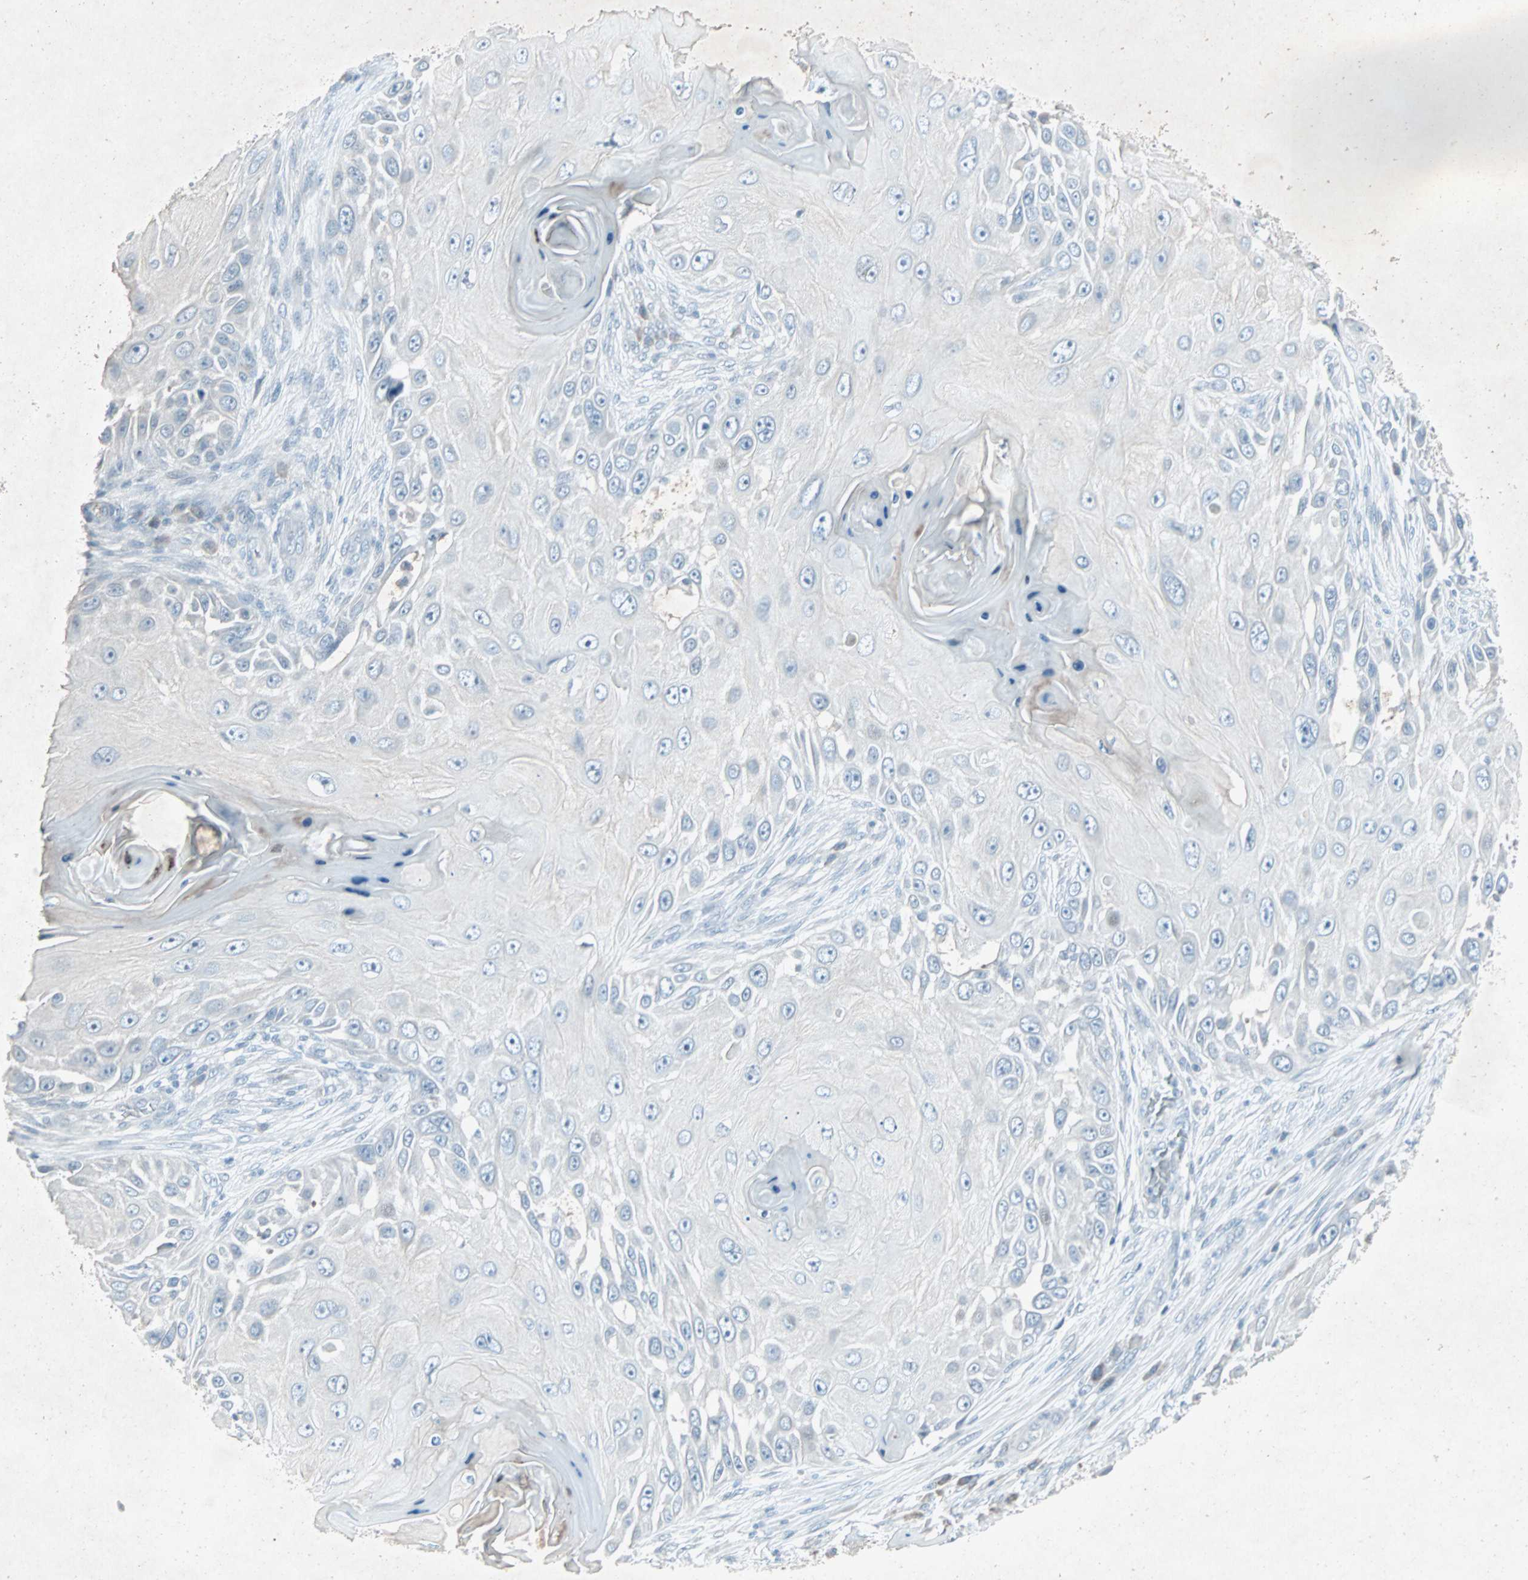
{"staining": {"intensity": "negative", "quantity": "none", "location": "none"}, "tissue": "skin cancer", "cell_type": "Tumor cells", "image_type": "cancer", "snomed": [{"axis": "morphology", "description": "Squamous cell carcinoma, NOS"}, {"axis": "topography", "description": "Skin"}], "caption": "Tumor cells show no significant protein staining in squamous cell carcinoma (skin).", "gene": "LANCL3", "patient": {"sex": "female", "age": 44}}